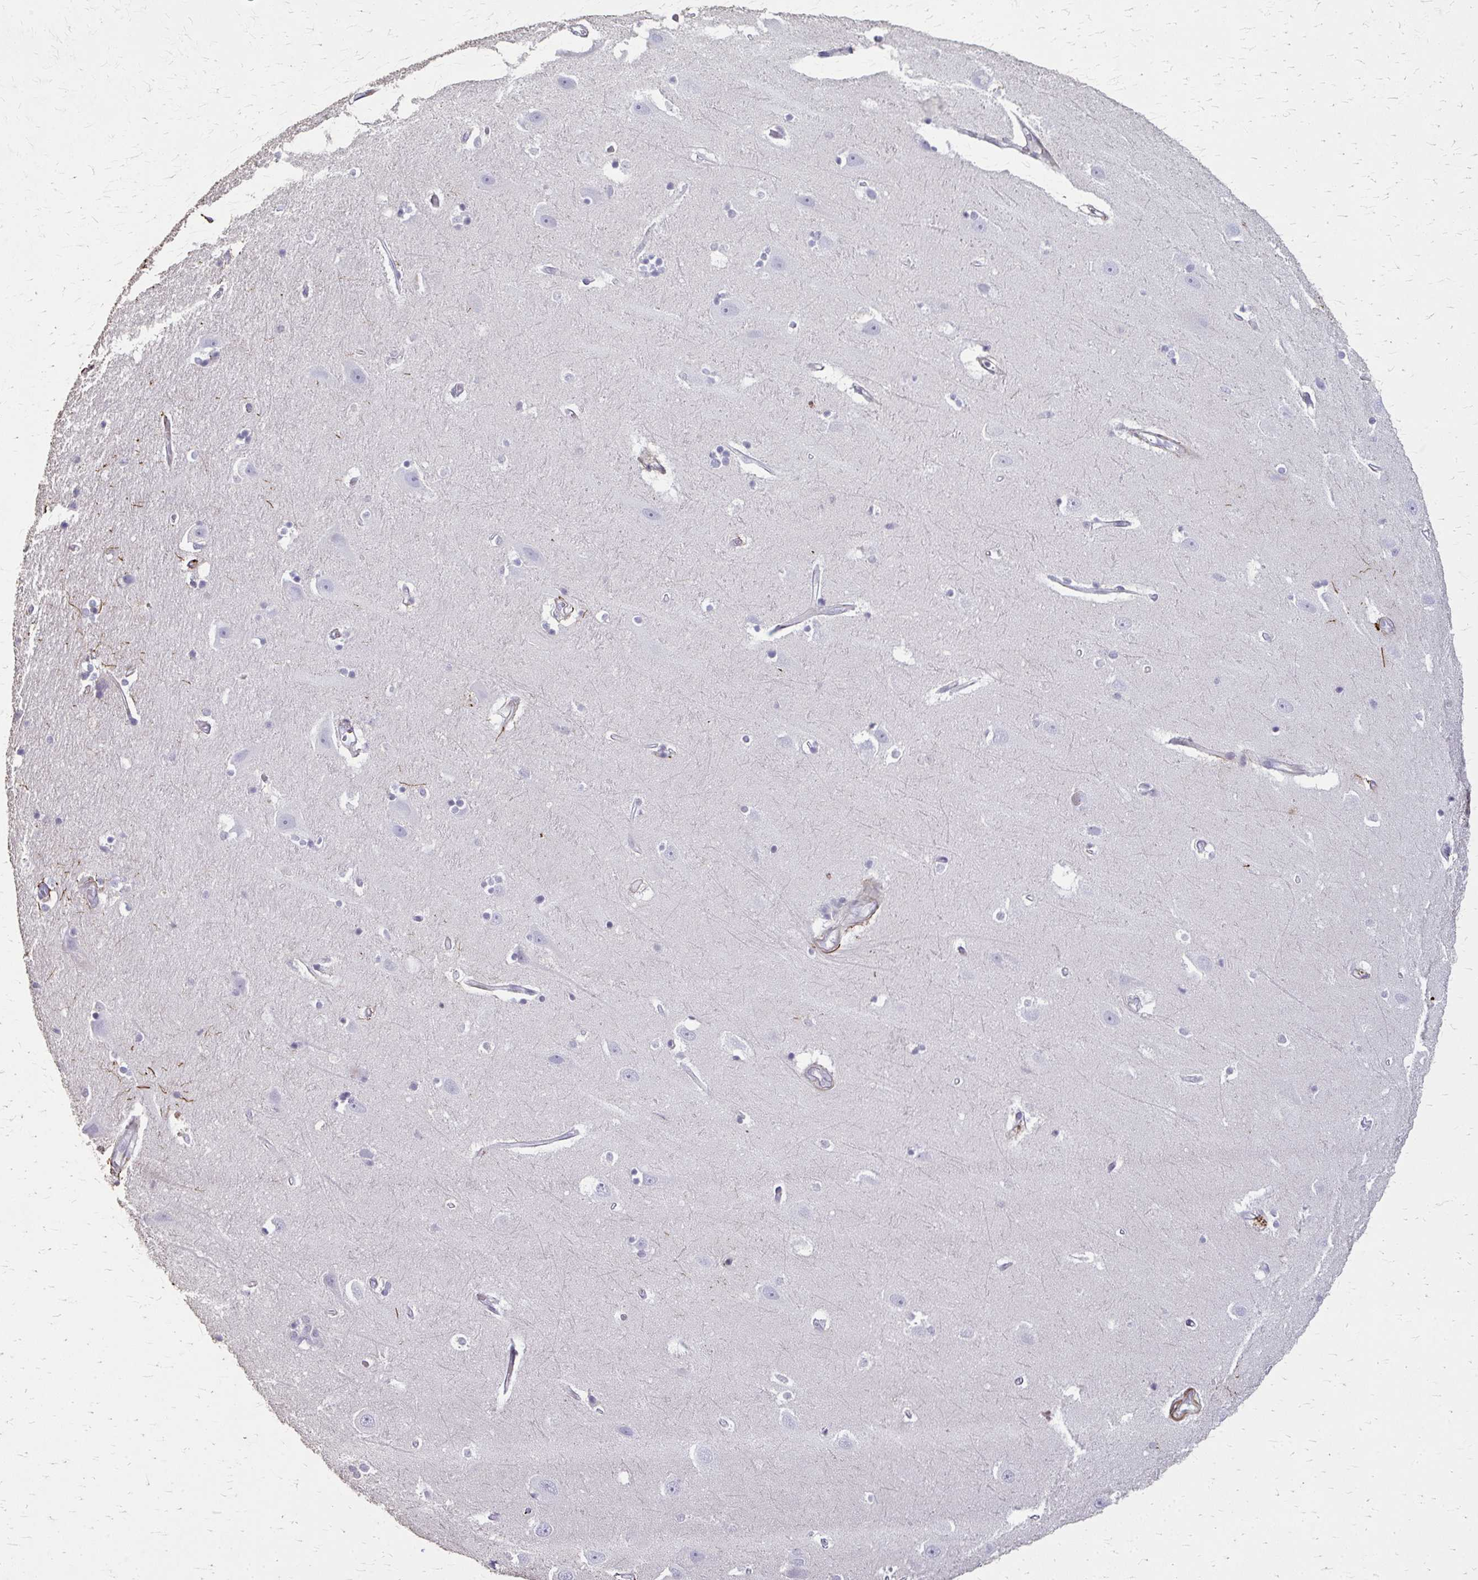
{"staining": {"intensity": "strong", "quantity": "<25%", "location": "cytoplasmic/membranous"}, "tissue": "hippocampus", "cell_type": "Glial cells", "image_type": "normal", "snomed": [{"axis": "morphology", "description": "Normal tissue, NOS"}, {"axis": "topography", "description": "Hippocampus"}], "caption": "This is a photomicrograph of IHC staining of unremarkable hippocampus, which shows strong positivity in the cytoplasmic/membranous of glial cells.", "gene": "TENM4", "patient": {"sex": "male", "age": 63}}